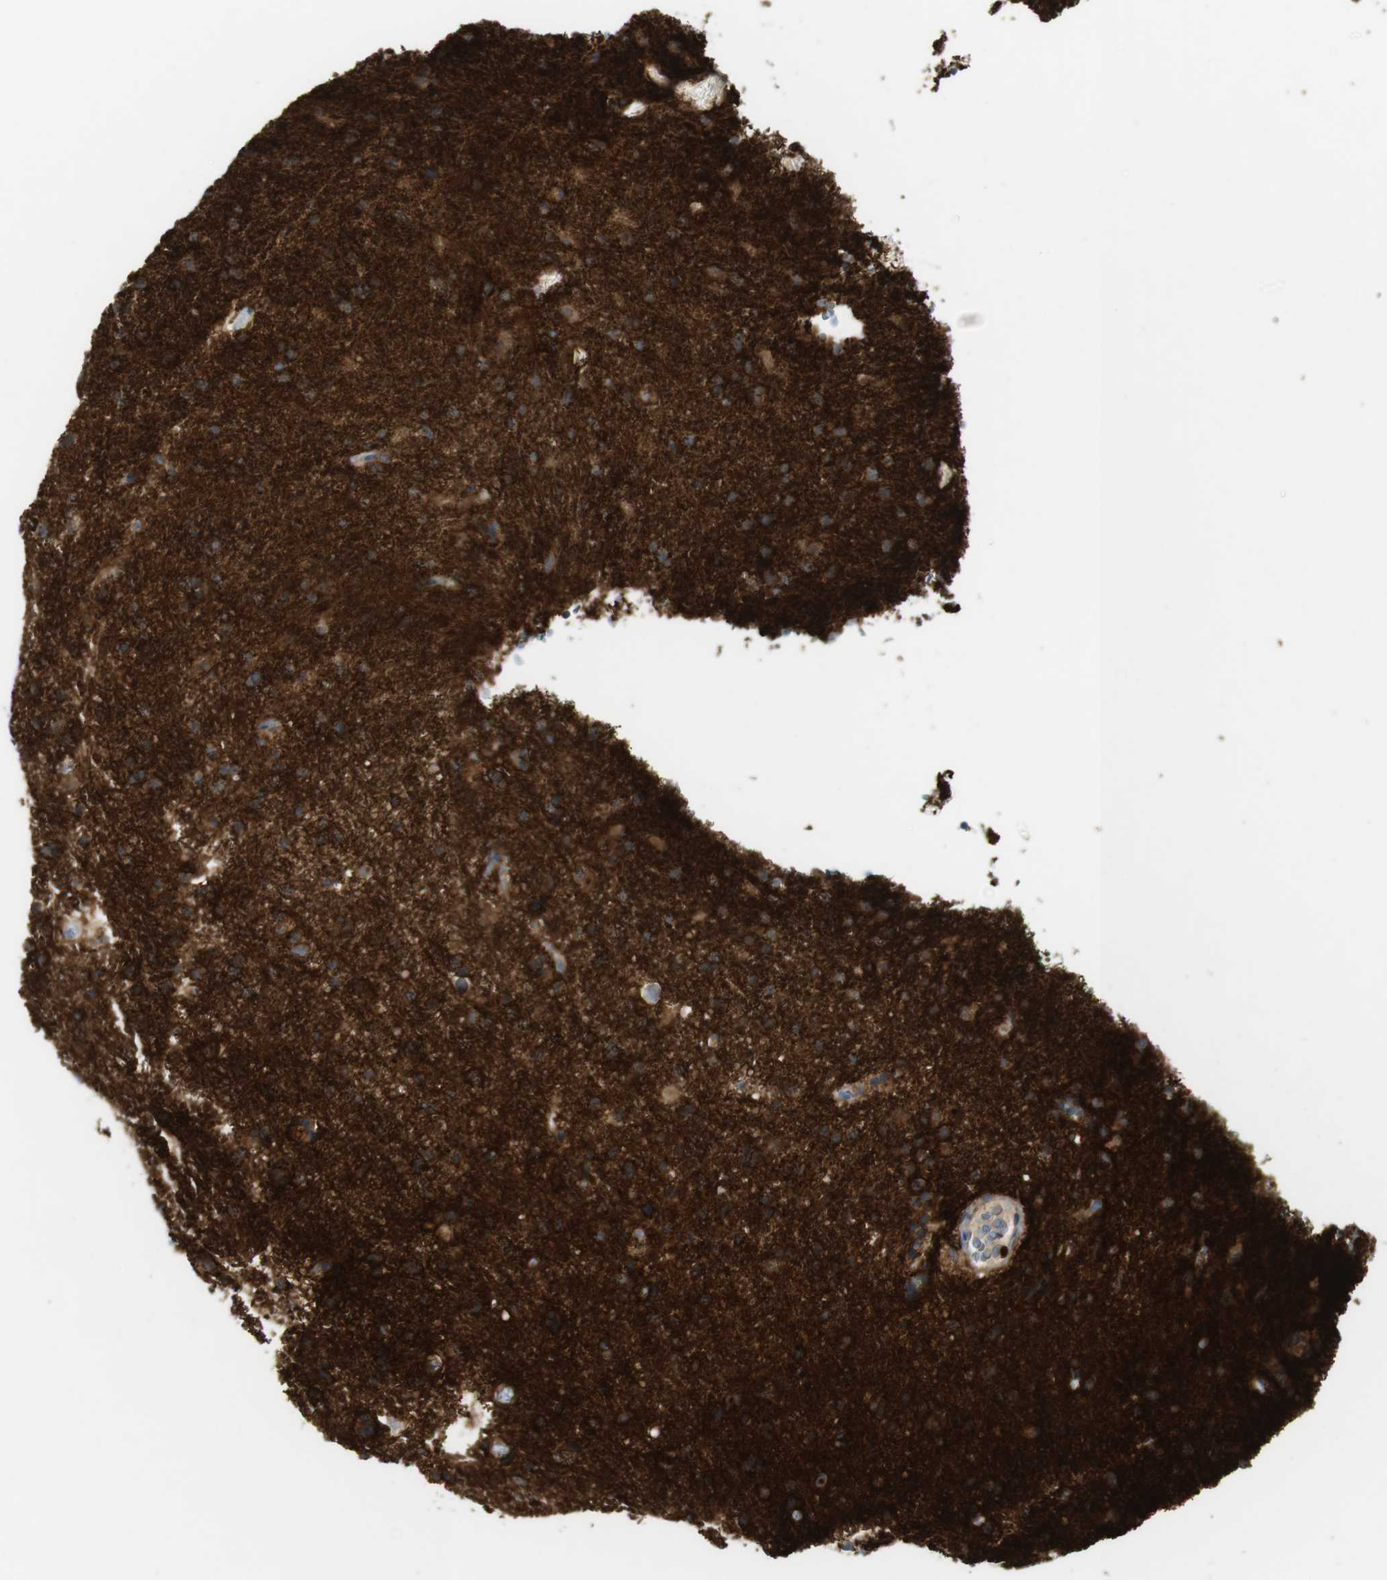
{"staining": {"intensity": "strong", "quantity": ">75%", "location": "cytoplasmic/membranous"}, "tissue": "glioma", "cell_type": "Tumor cells", "image_type": "cancer", "snomed": [{"axis": "morphology", "description": "Glioma, malignant, Low grade"}, {"axis": "topography", "description": "Brain"}], "caption": "Immunohistochemical staining of human glioma demonstrates high levels of strong cytoplasmic/membranous protein staining in about >75% of tumor cells.", "gene": "SIRPA", "patient": {"sex": "male", "age": 77}}